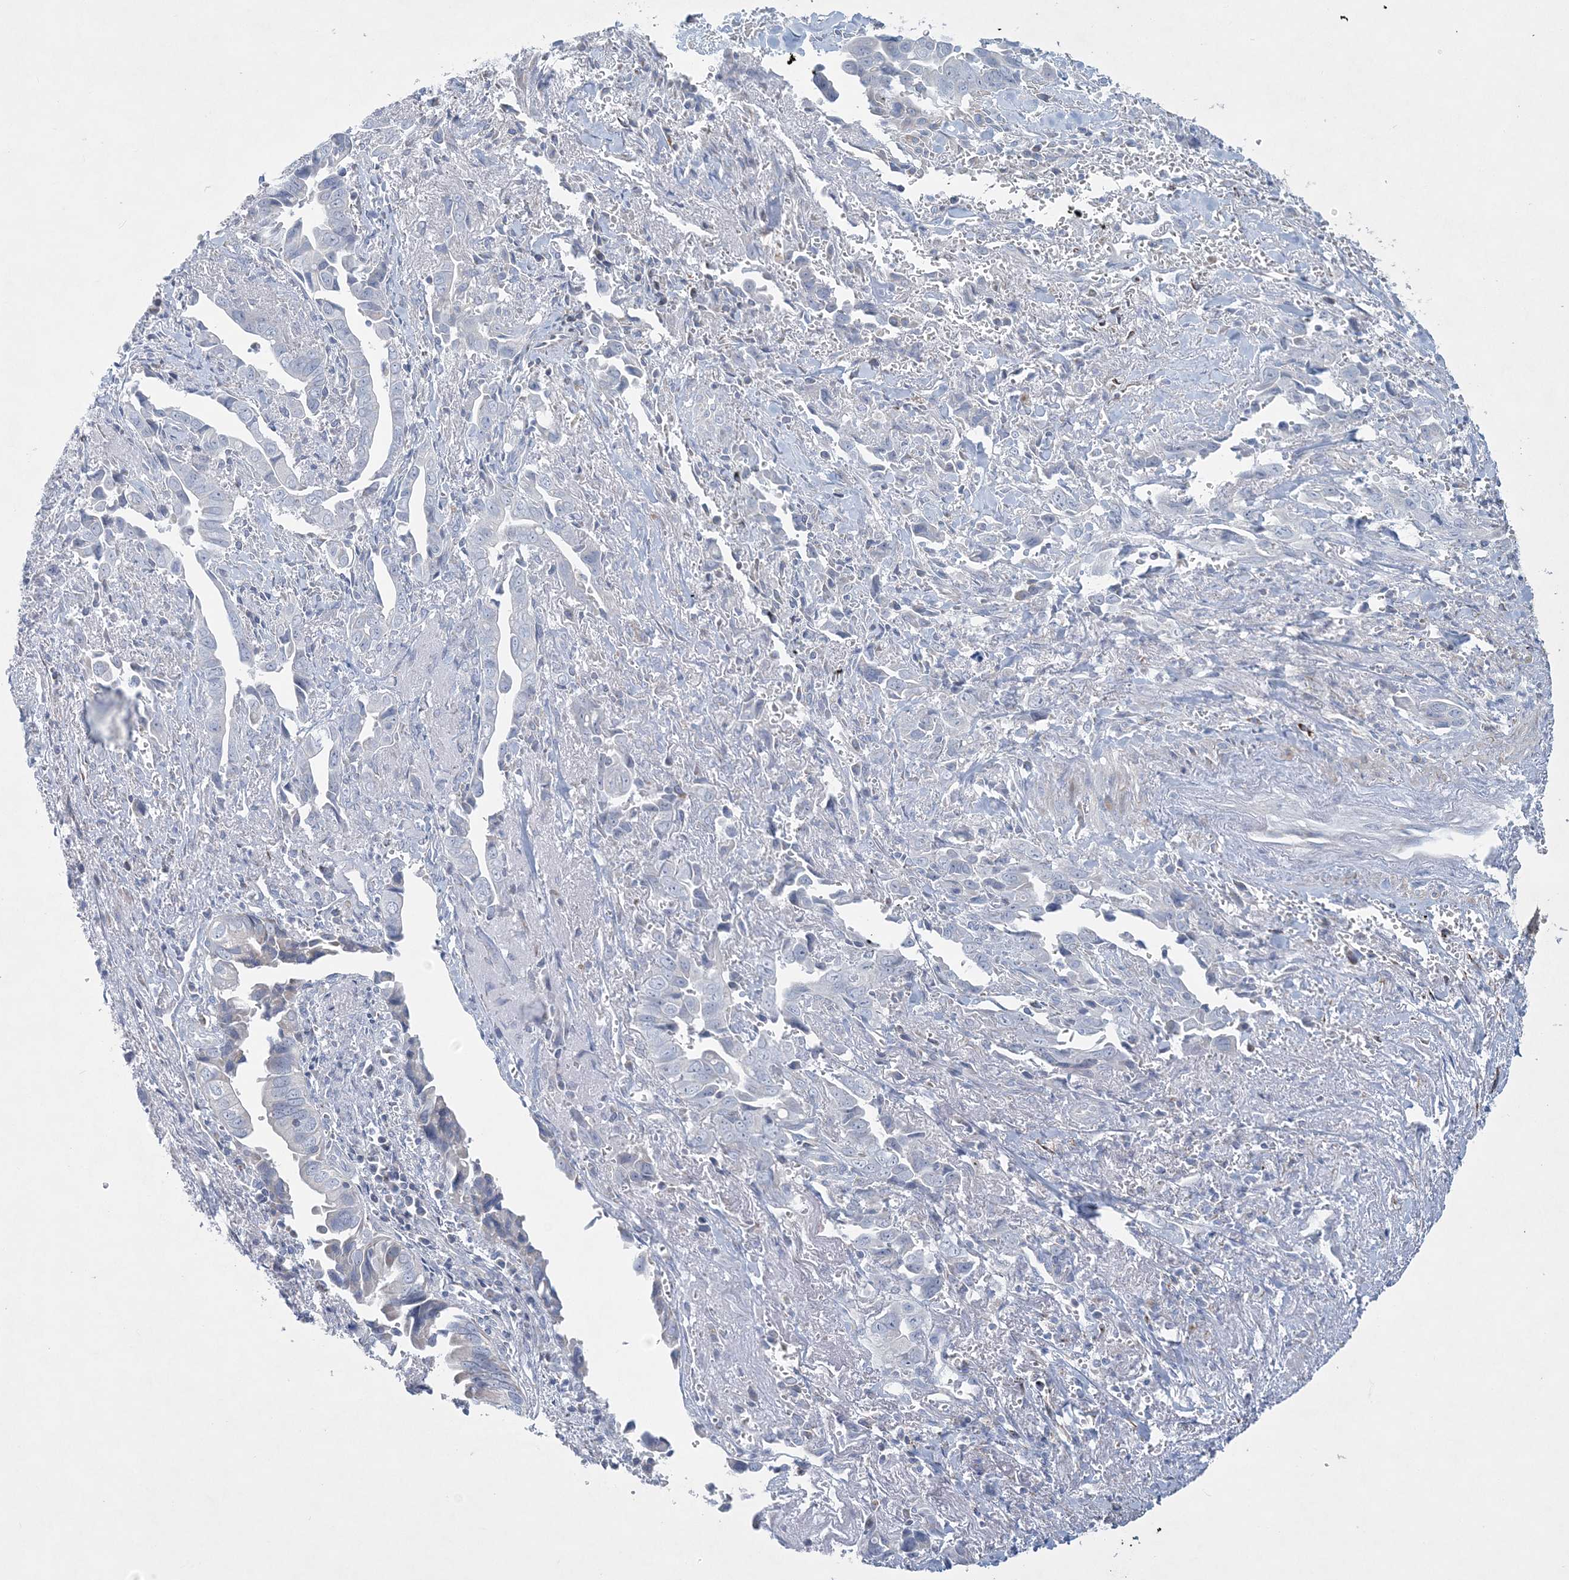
{"staining": {"intensity": "negative", "quantity": "none", "location": "none"}, "tissue": "liver cancer", "cell_type": "Tumor cells", "image_type": "cancer", "snomed": [{"axis": "morphology", "description": "Cholangiocarcinoma"}, {"axis": "topography", "description": "Liver"}], "caption": "Tumor cells are negative for protein expression in human cholangiocarcinoma (liver).", "gene": "TBC1D7", "patient": {"sex": "female", "age": 79}}